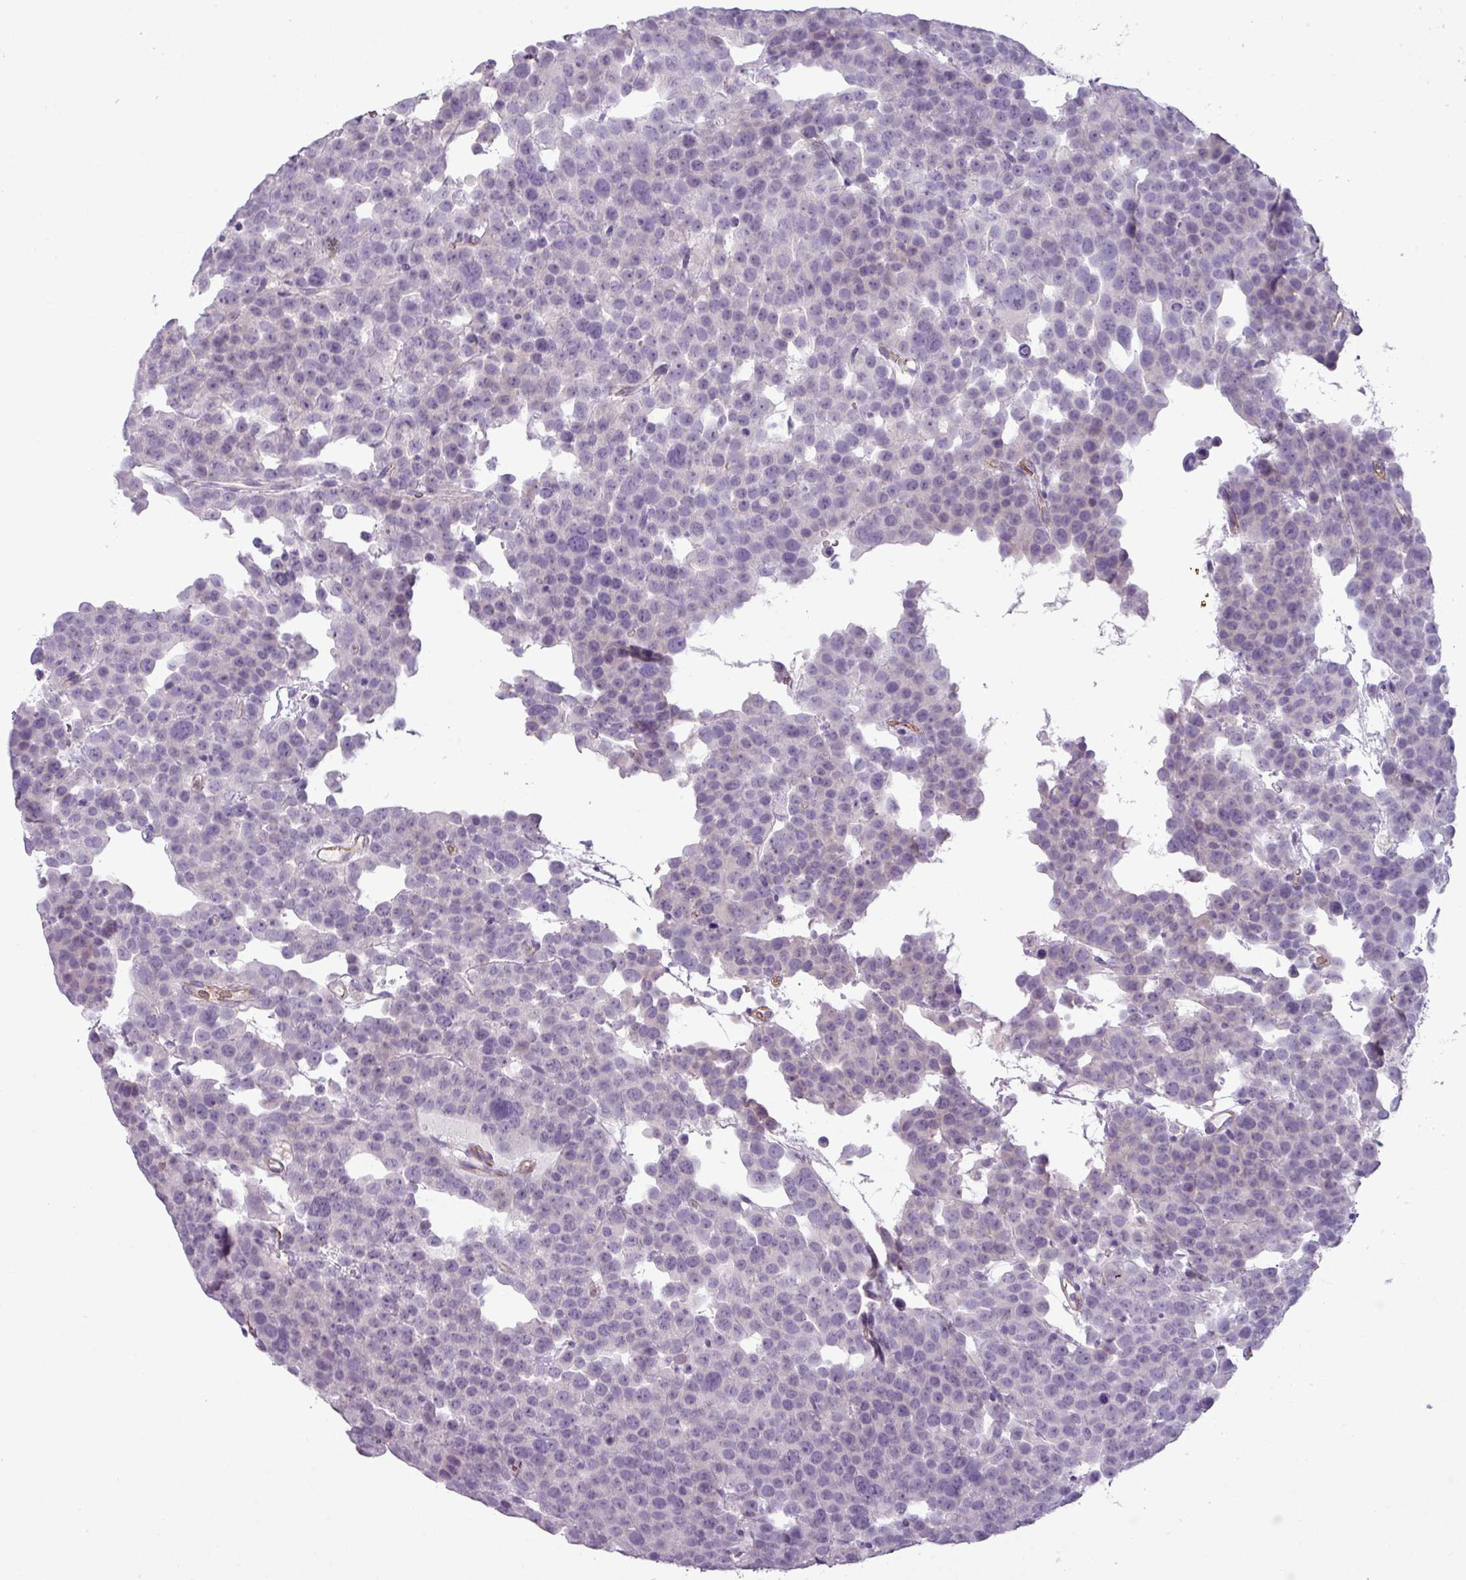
{"staining": {"intensity": "negative", "quantity": "none", "location": "none"}, "tissue": "testis cancer", "cell_type": "Tumor cells", "image_type": "cancer", "snomed": [{"axis": "morphology", "description": "Seminoma, NOS"}, {"axis": "topography", "description": "Testis"}], "caption": "DAB (3,3'-diaminobenzidine) immunohistochemical staining of human testis cancer reveals no significant staining in tumor cells.", "gene": "AREL1", "patient": {"sex": "male", "age": 71}}